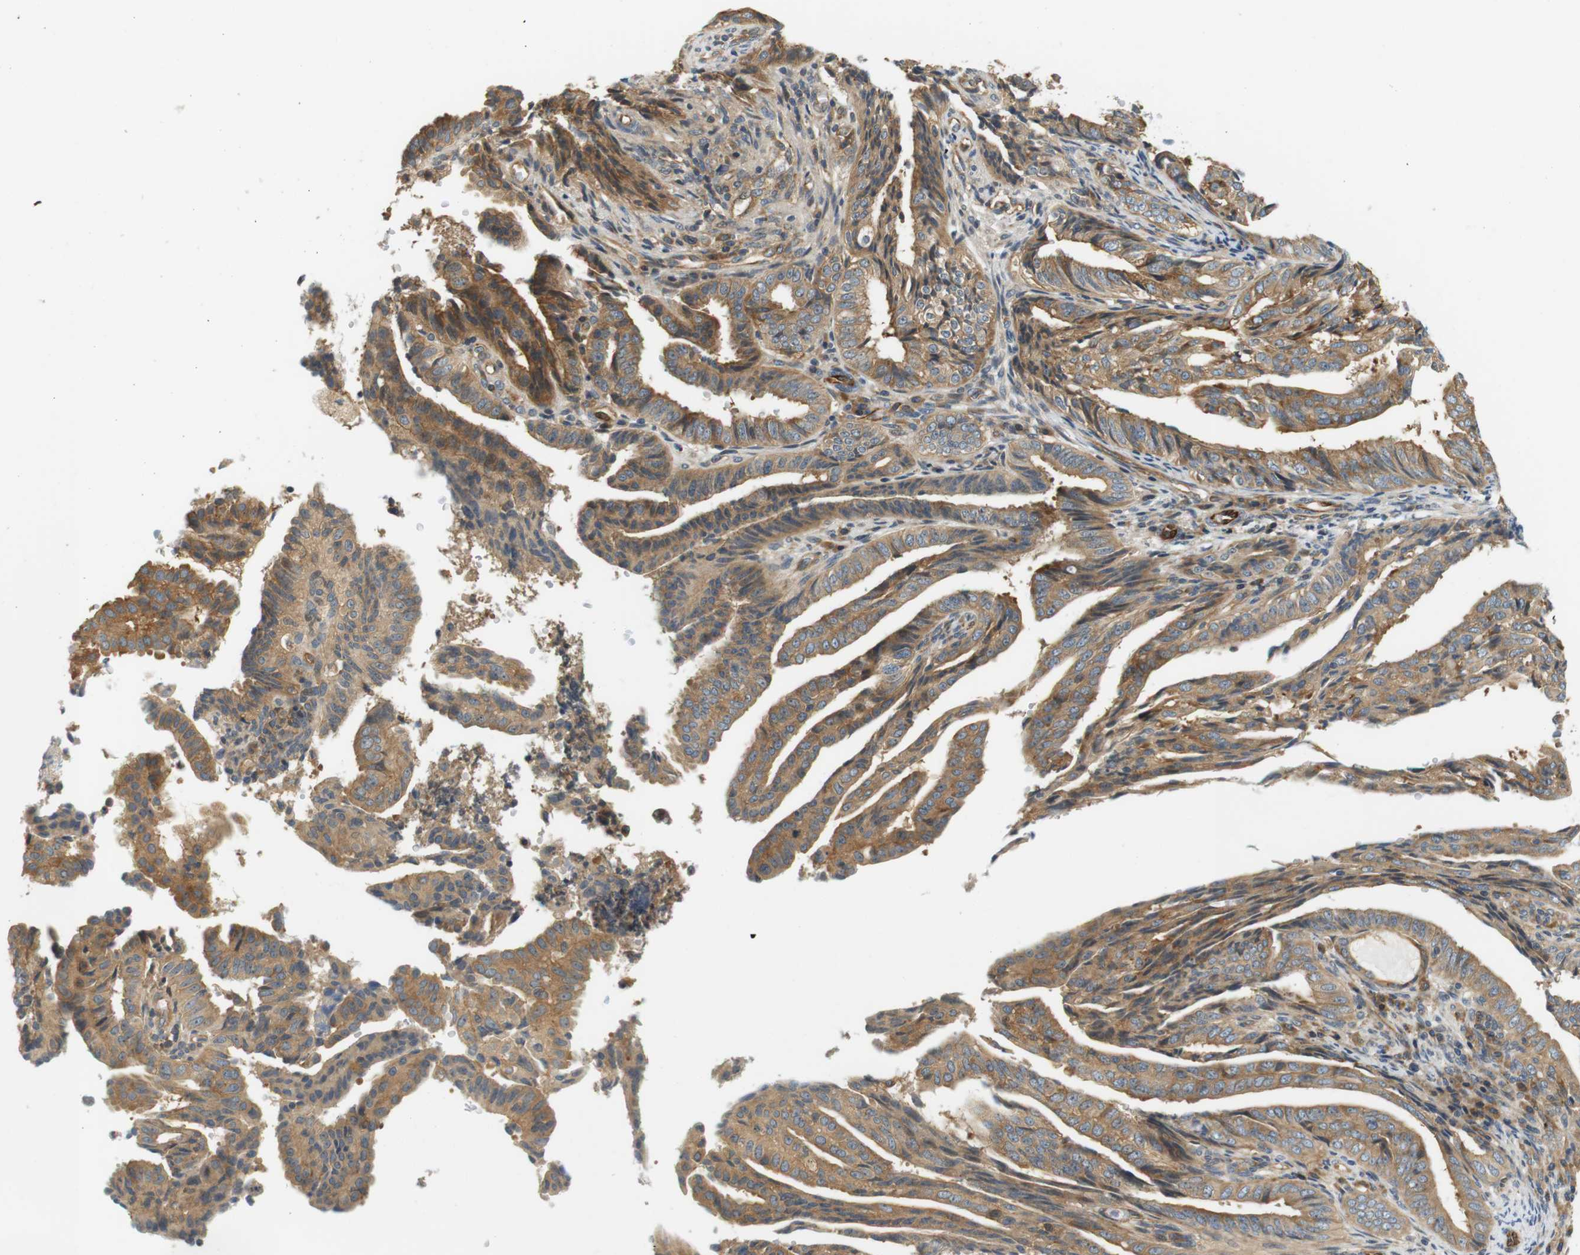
{"staining": {"intensity": "moderate", "quantity": ">75%", "location": "cytoplasmic/membranous"}, "tissue": "endometrial cancer", "cell_type": "Tumor cells", "image_type": "cancer", "snomed": [{"axis": "morphology", "description": "Adenocarcinoma, NOS"}, {"axis": "topography", "description": "Endometrium"}], "caption": "This photomicrograph displays IHC staining of human adenocarcinoma (endometrial), with medium moderate cytoplasmic/membranous expression in about >75% of tumor cells.", "gene": "SH3GLB1", "patient": {"sex": "female", "age": 58}}